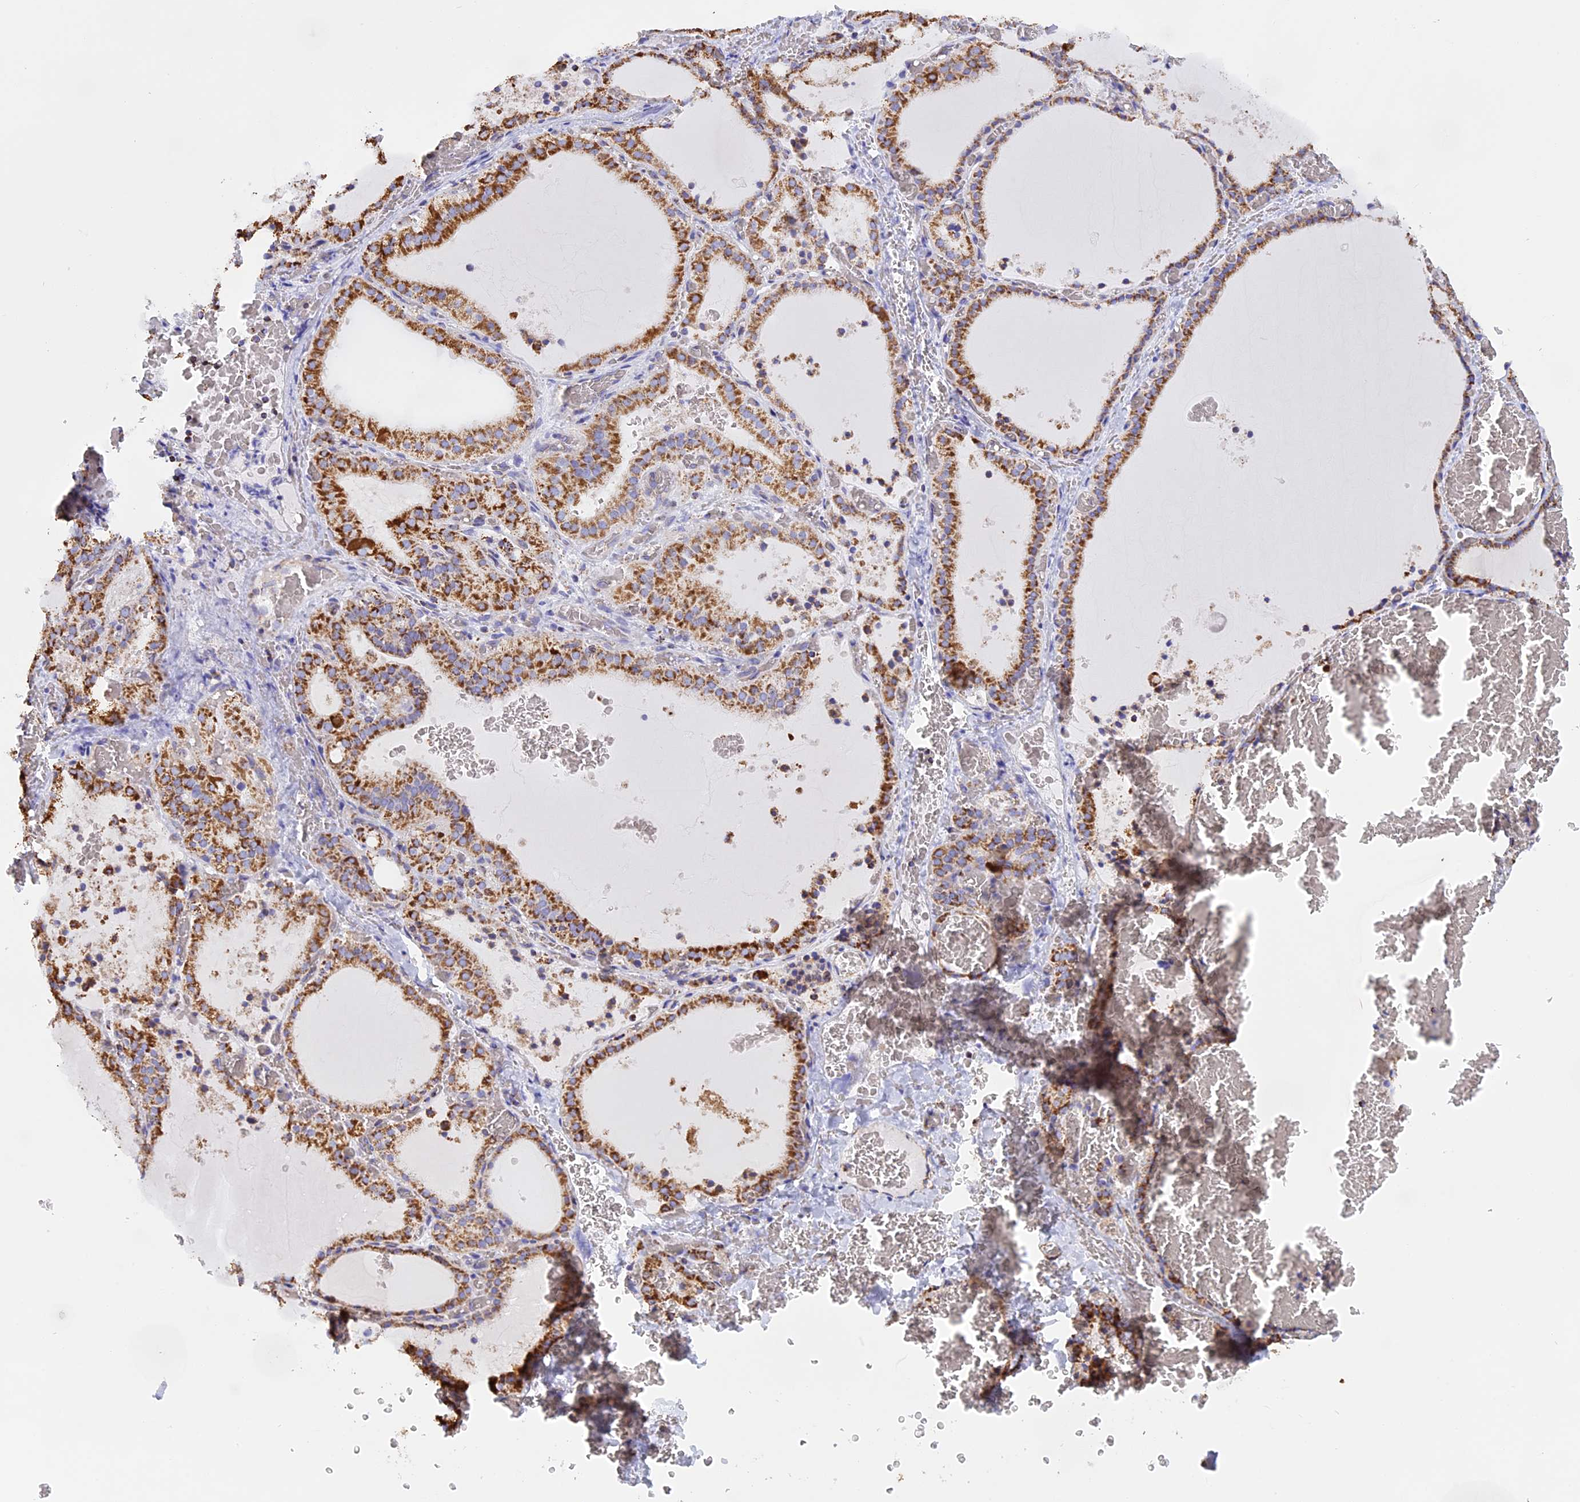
{"staining": {"intensity": "moderate", "quantity": ">75%", "location": "cytoplasmic/membranous"}, "tissue": "thyroid gland", "cell_type": "Glandular cells", "image_type": "normal", "snomed": [{"axis": "morphology", "description": "Normal tissue, NOS"}, {"axis": "topography", "description": "Thyroid gland"}], "caption": "A brown stain shows moderate cytoplasmic/membranous positivity of a protein in glandular cells of unremarkable human thyroid gland. (DAB IHC with brightfield microscopy, high magnification).", "gene": "KCNG1", "patient": {"sex": "female", "age": 39}}